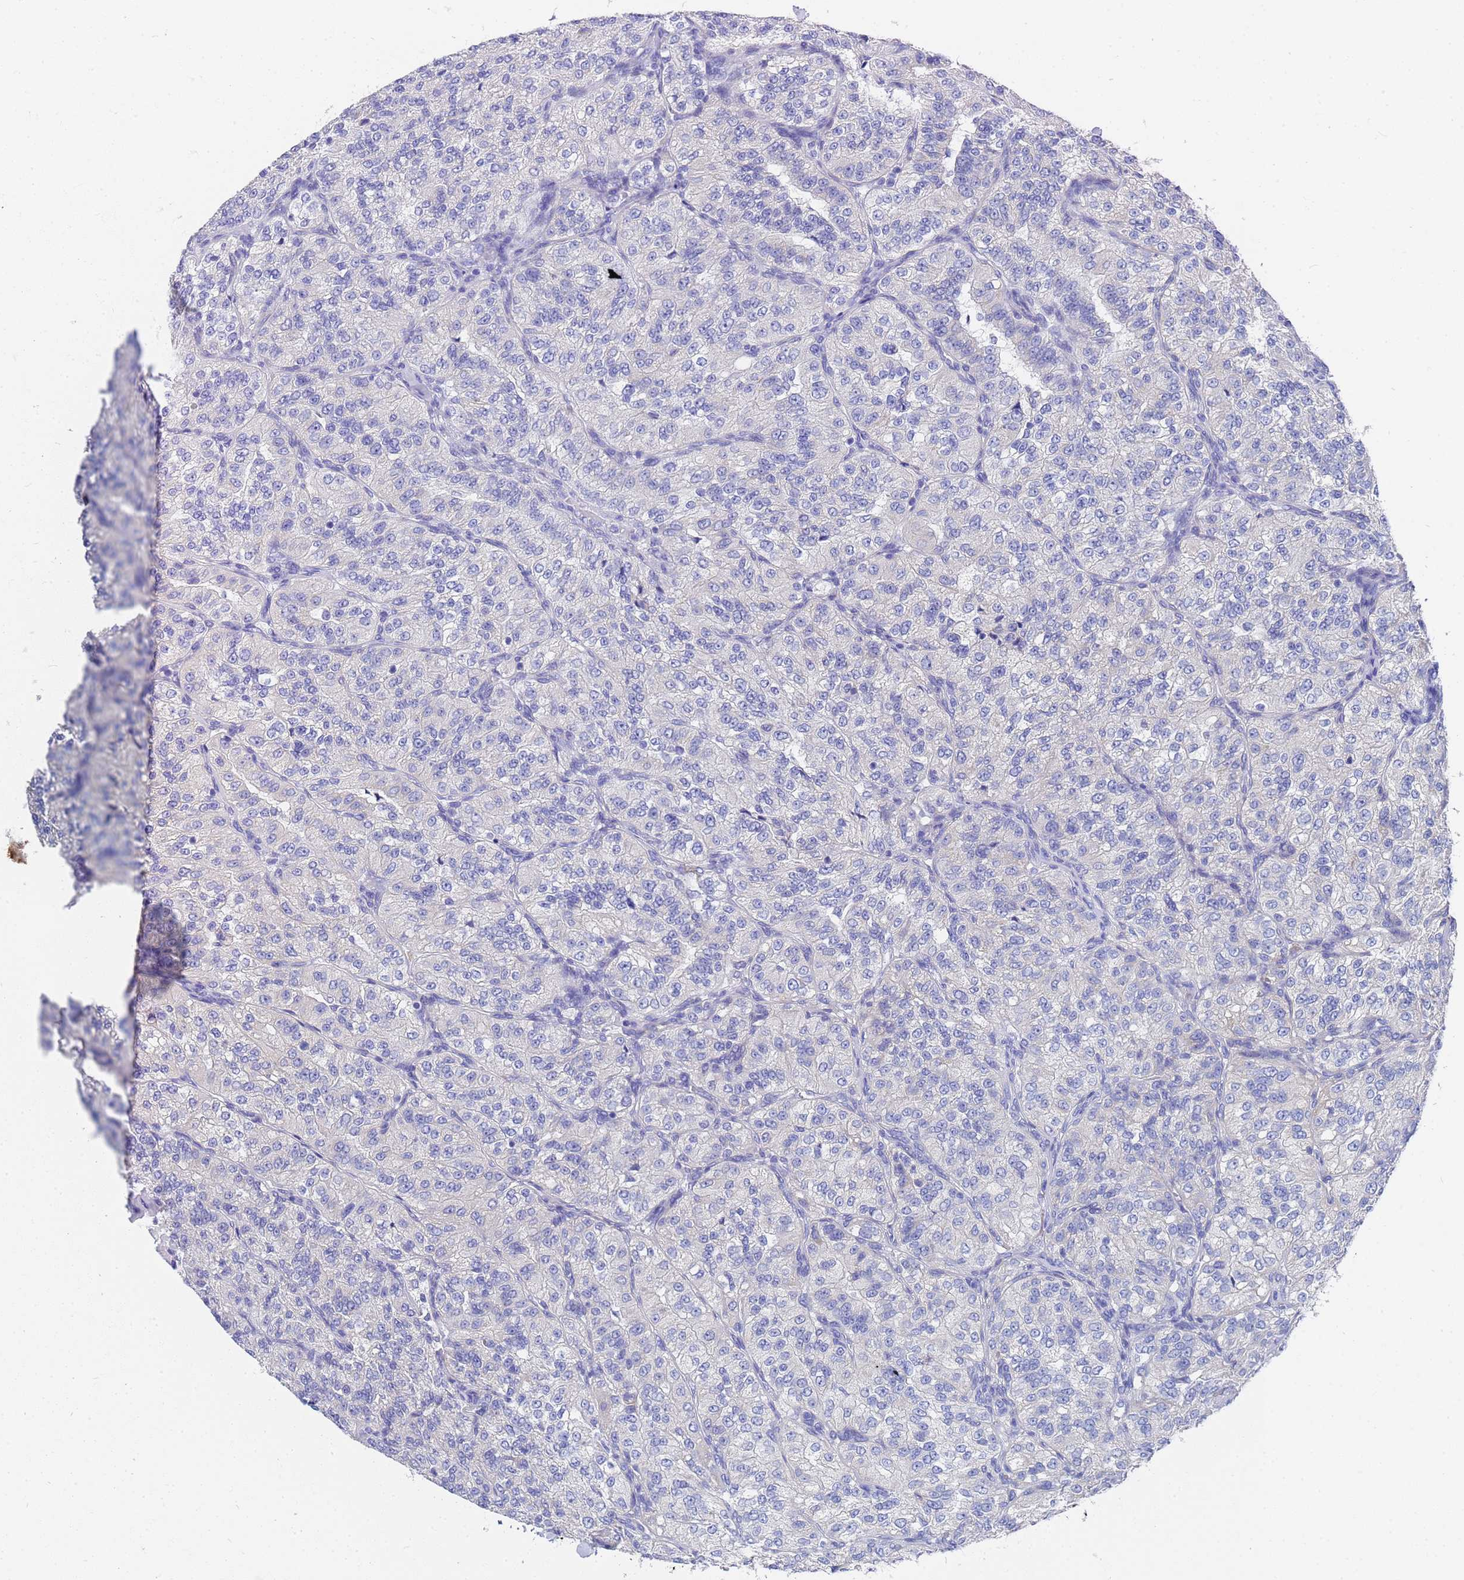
{"staining": {"intensity": "negative", "quantity": "none", "location": "none"}, "tissue": "renal cancer", "cell_type": "Tumor cells", "image_type": "cancer", "snomed": [{"axis": "morphology", "description": "Adenocarcinoma, NOS"}, {"axis": "topography", "description": "Kidney"}], "caption": "Renal adenocarcinoma was stained to show a protein in brown. There is no significant expression in tumor cells.", "gene": "TM4SF4", "patient": {"sex": "female", "age": 63}}